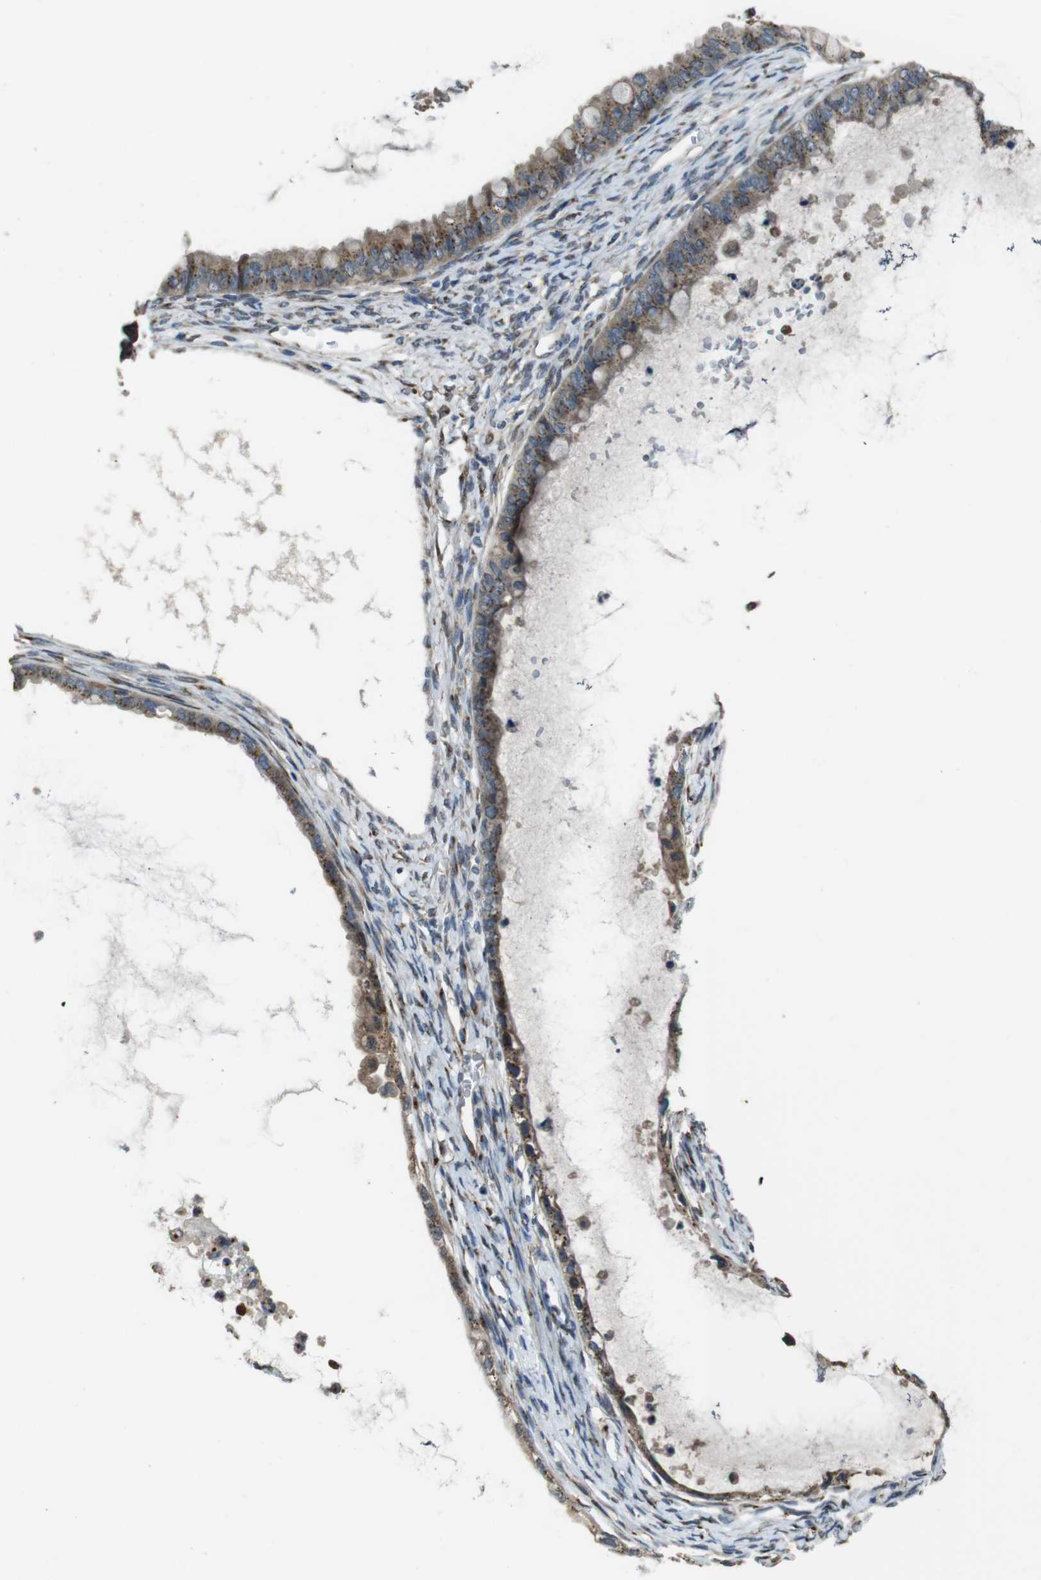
{"staining": {"intensity": "moderate", "quantity": ">75%", "location": "cytoplasmic/membranous"}, "tissue": "ovarian cancer", "cell_type": "Tumor cells", "image_type": "cancer", "snomed": [{"axis": "morphology", "description": "Cystadenocarcinoma, mucinous, NOS"}, {"axis": "topography", "description": "Ovary"}], "caption": "IHC micrograph of neoplastic tissue: ovarian mucinous cystadenocarcinoma stained using immunohistochemistry shows medium levels of moderate protein expression localized specifically in the cytoplasmic/membranous of tumor cells, appearing as a cytoplasmic/membranous brown color.", "gene": "RAB6A", "patient": {"sex": "female", "age": 80}}